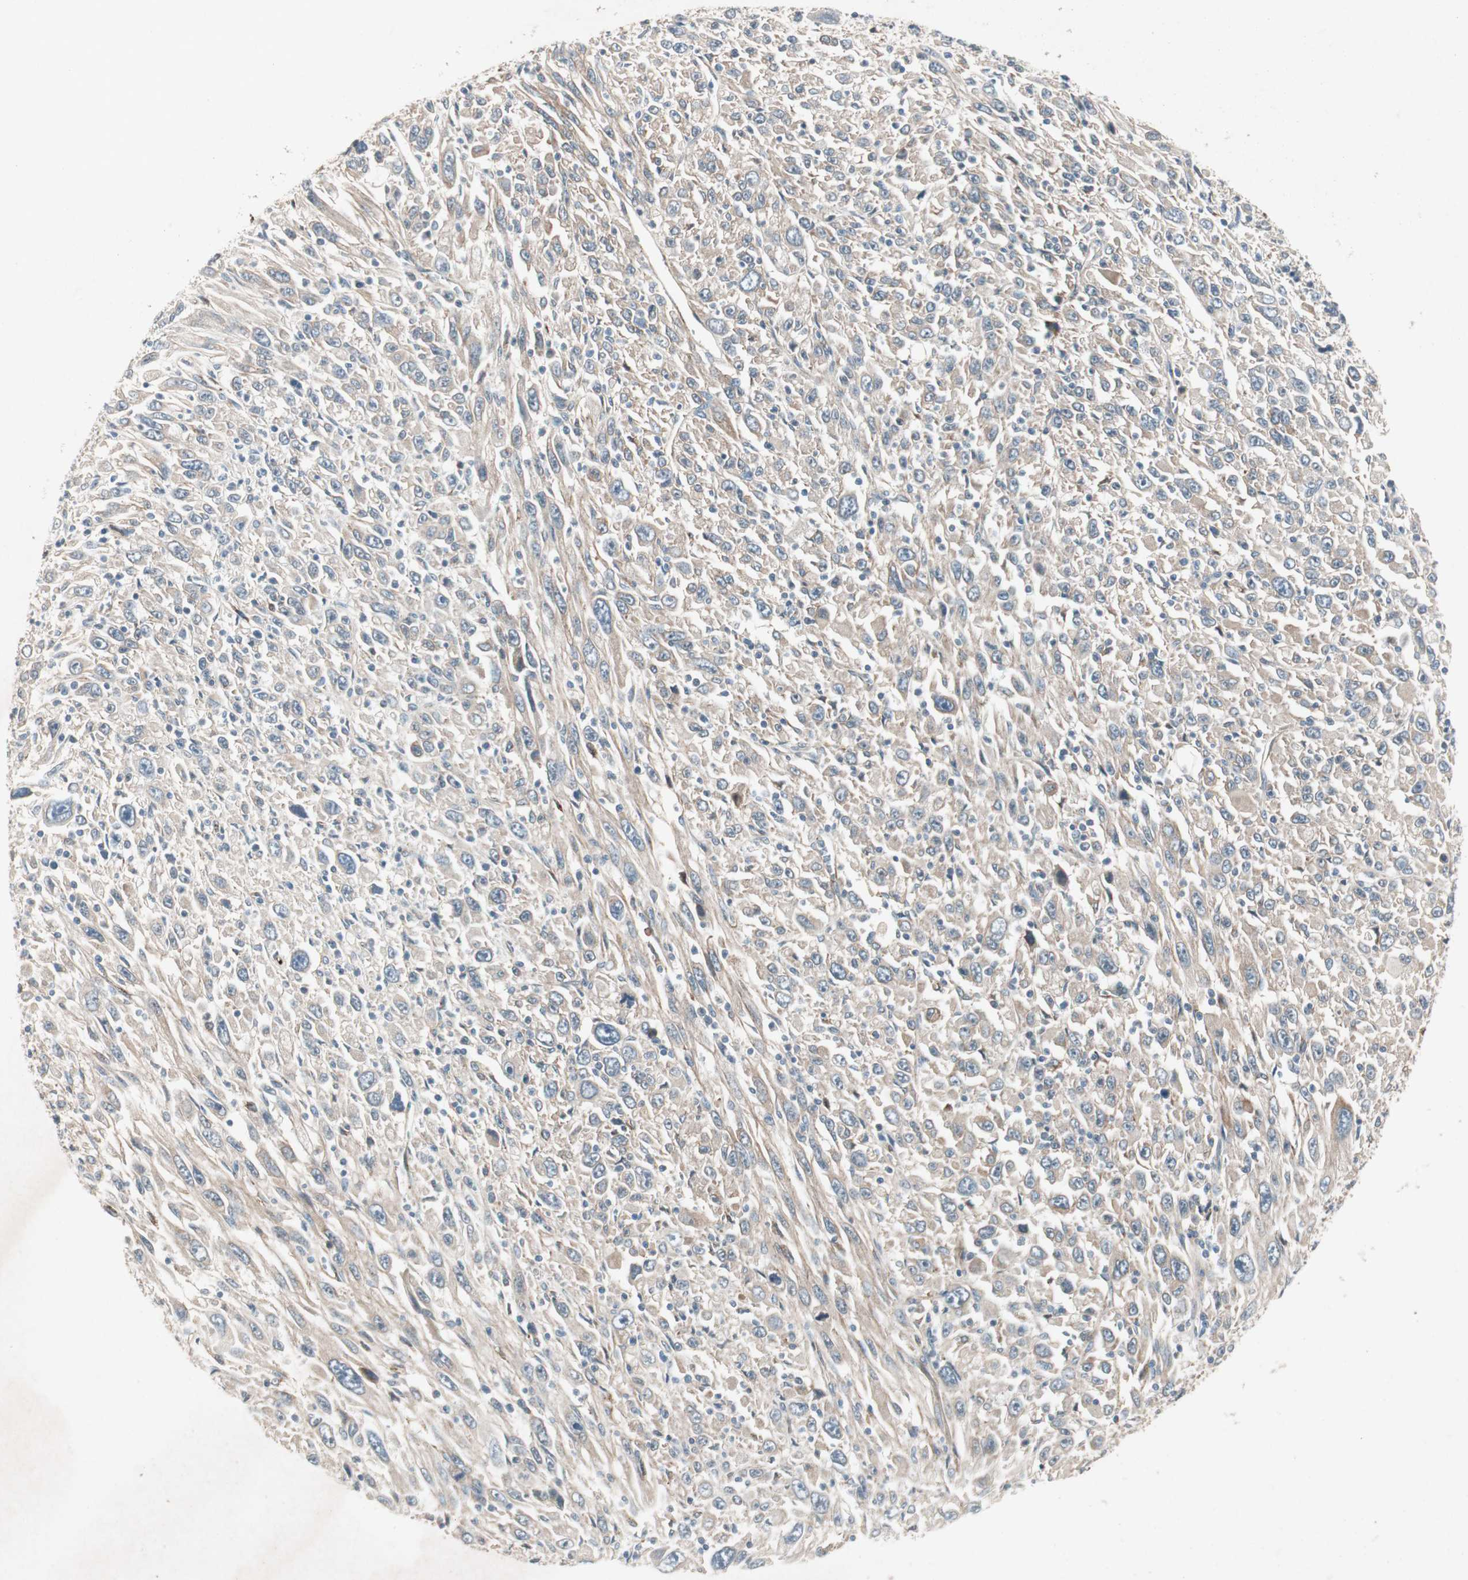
{"staining": {"intensity": "negative", "quantity": "none", "location": "none"}, "tissue": "melanoma", "cell_type": "Tumor cells", "image_type": "cancer", "snomed": [{"axis": "morphology", "description": "Malignant melanoma, Metastatic site"}, {"axis": "topography", "description": "Skin"}], "caption": "Tumor cells show no significant positivity in malignant melanoma (metastatic site). The staining is performed using DAB (3,3'-diaminobenzidine) brown chromogen with nuclei counter-stained in using hematoxylin.", "gene": "SDSL", "patient": {"sex": "female", "age": 56}}